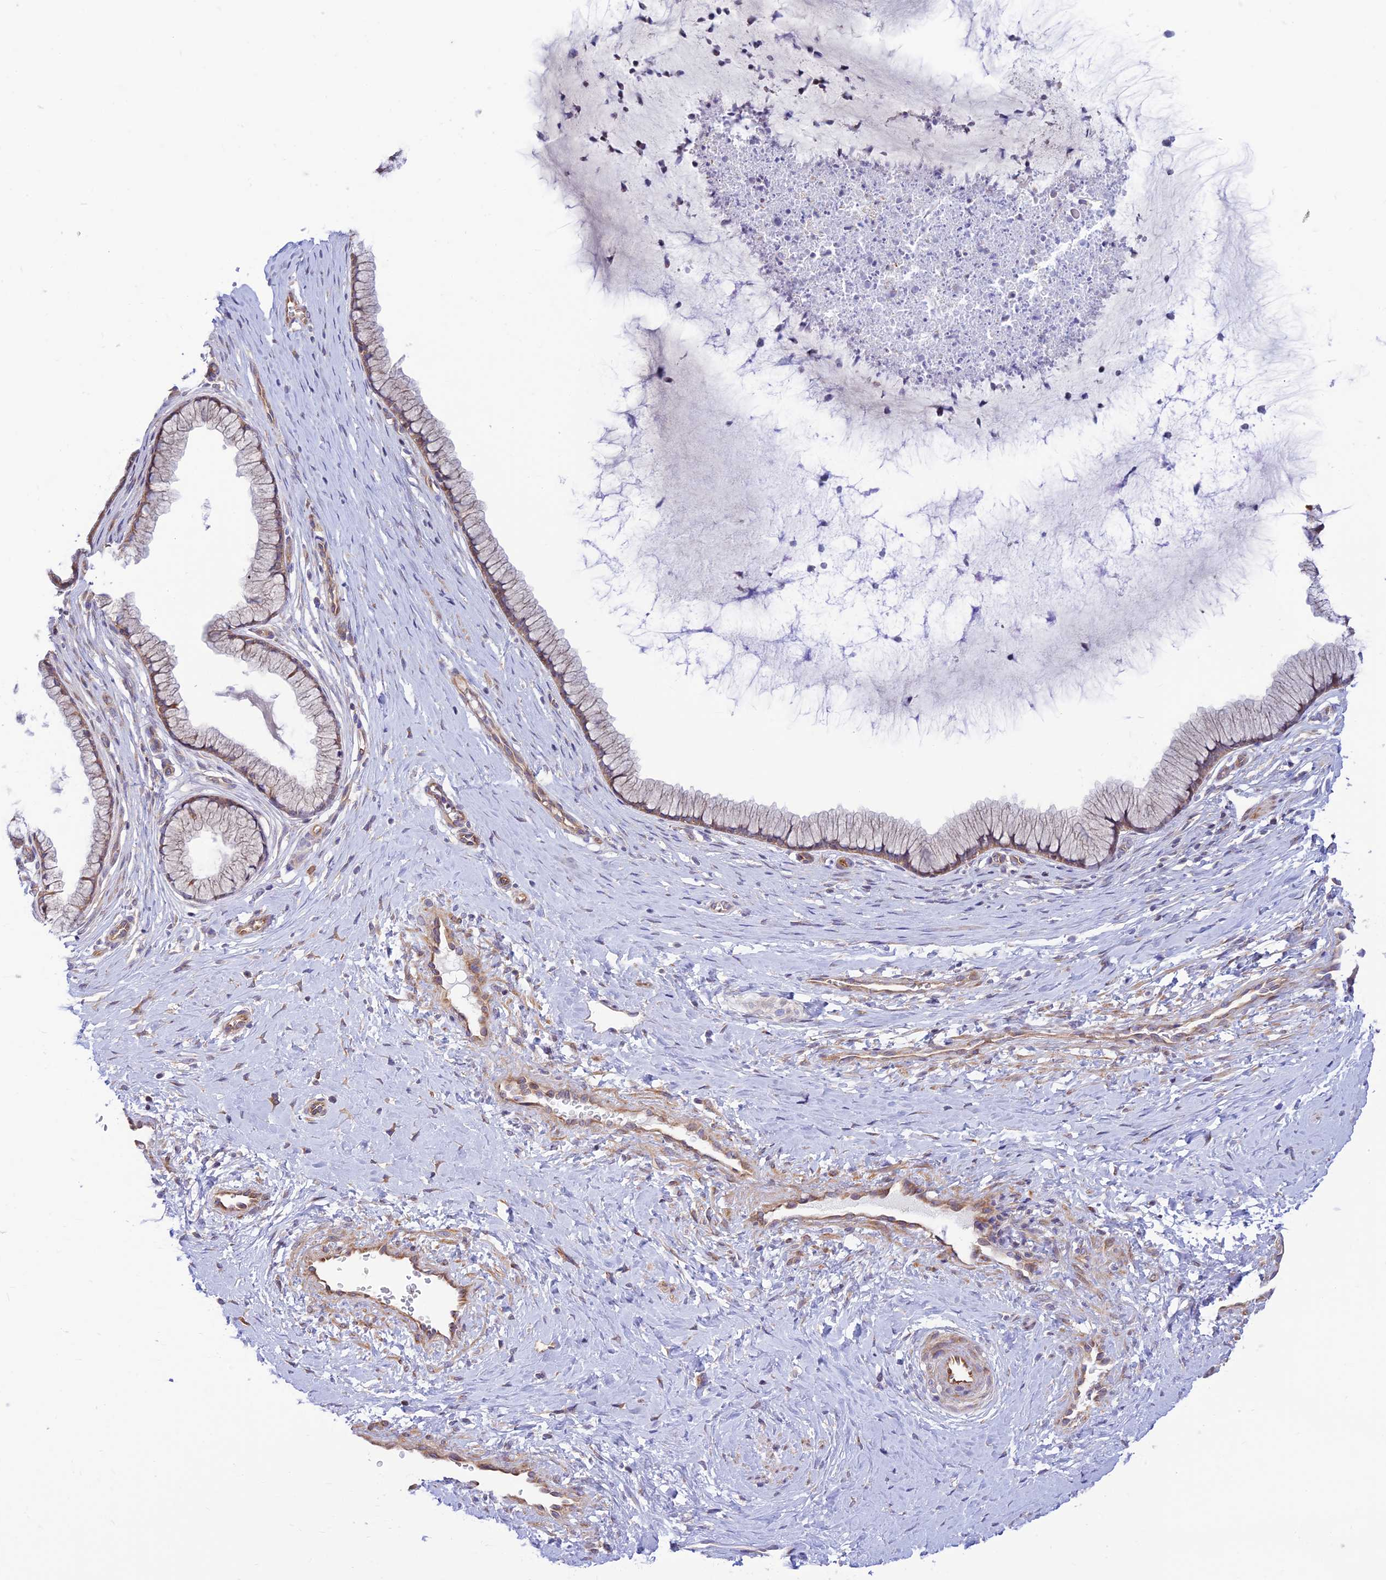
{"staining": {"intensity": "moderate", "quantity": "25%-75%", "location": "cytoplasmic/membranous"}, "tissue": "cervix", "cell_type": "Glandular cells", "image_type": "normal", "snomed": [{"axis": "morphology", "description": "Normal tissue, NOS"}, {"axis": "topography", "description": "Cervix"}], "caption": "This is a histology image of immunohistochemistry (IHC) staining of unremarkable cervix, which shows moderate staining in the cytoplasmic/membranous of glandular cells.", "gene": "KCNAB1", "patient": {"sex": "female", "age": 36}}